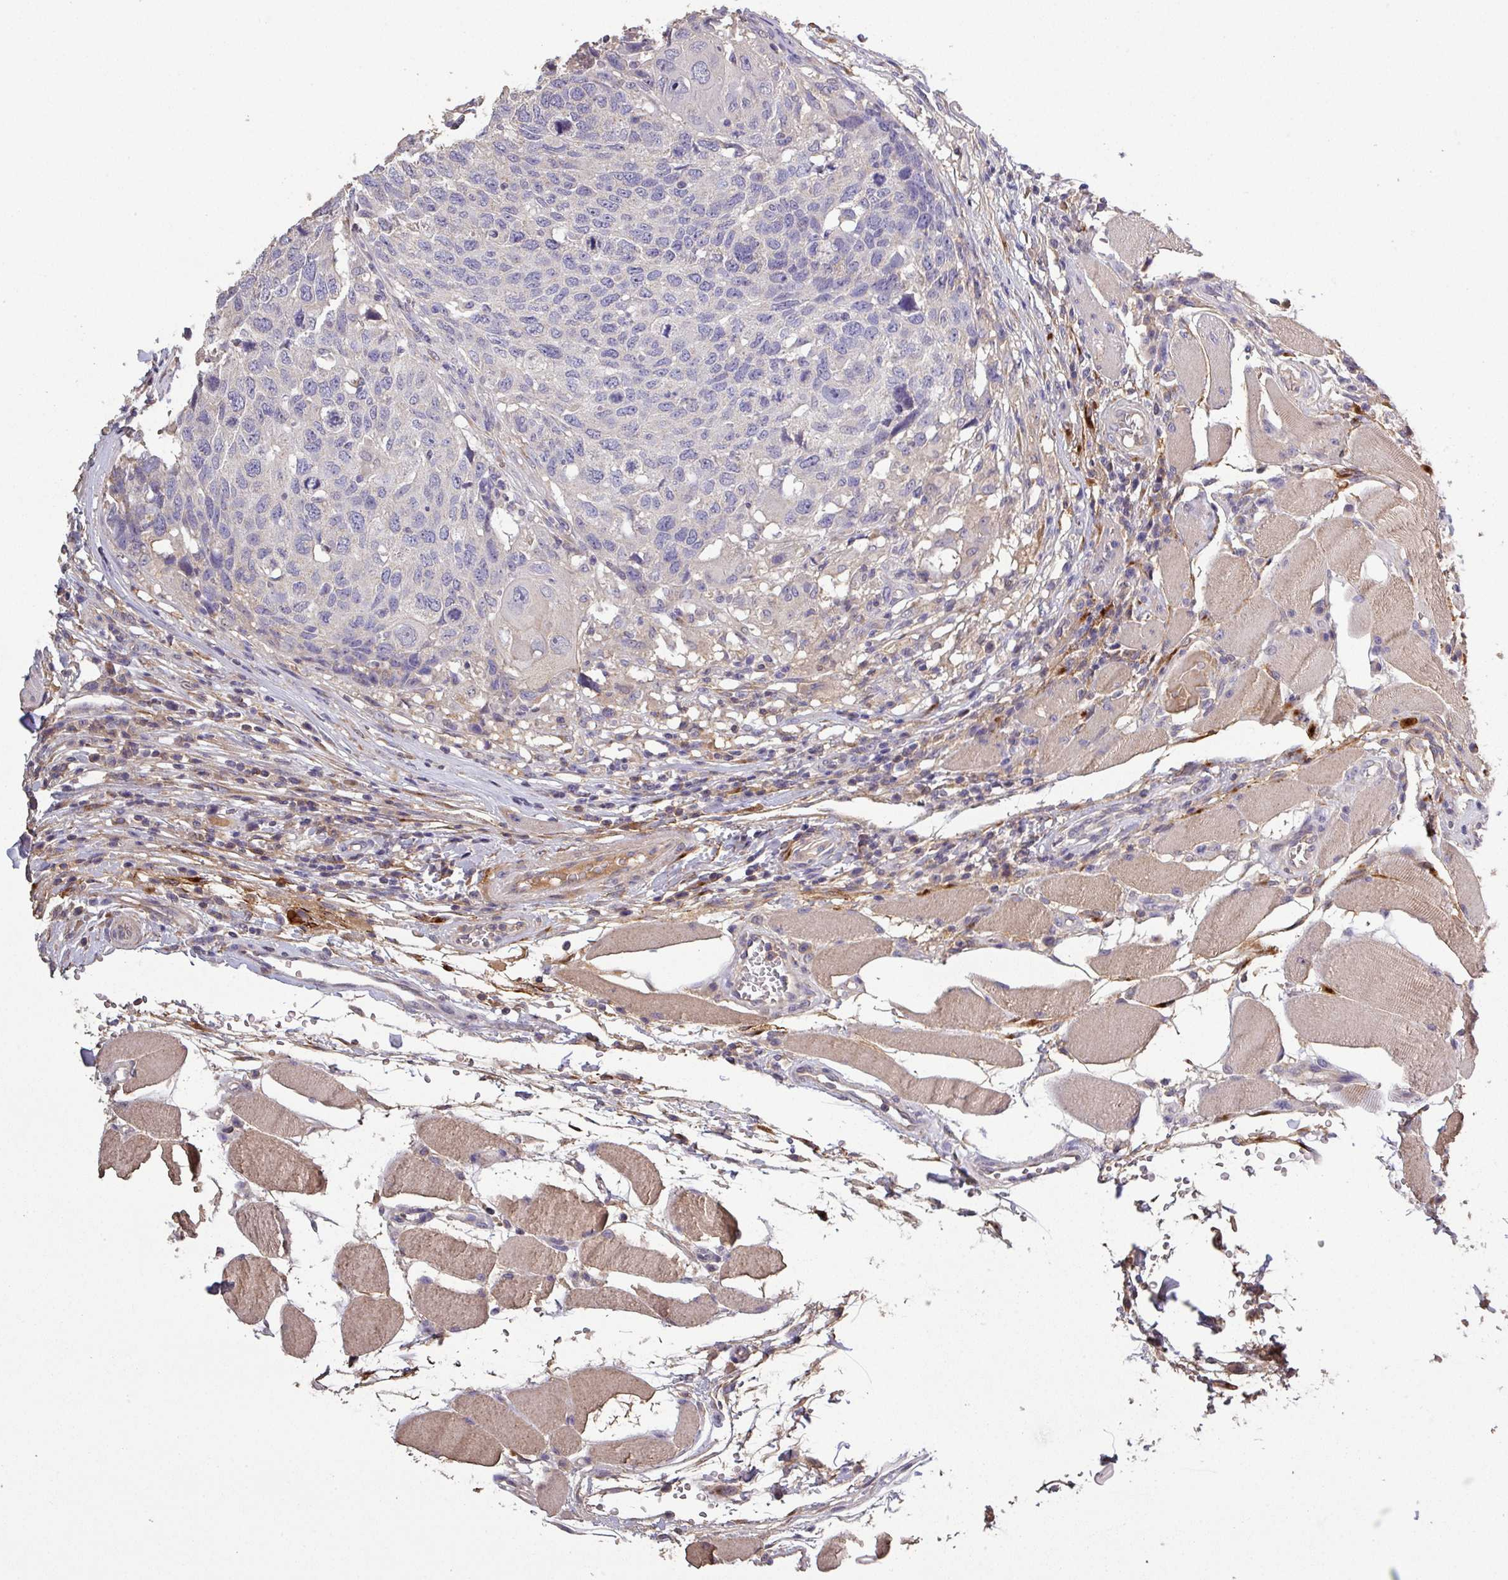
{"staining": {"intensity": "negative", "quantity": "none", "location": "none"}, "tissue": "head and neck cancer", "cell_type": "Tumor cells", "image_type": "cancer", "snomed": [{"axis": "morphology", "description": "Squamous cell carcinoma, NOS"}, {"axis": "topography", "description": "Head-Neck"}], "caption": "This micrograph is of squamous cell carcinoma (head and neck) stained with immunohistochemistry to label a protein in brown with the nuclei are counter-stained blue. There is no staining in tumor cells.", "gene": "ISLR", "patient": {"sex": "male", "age": 66}}